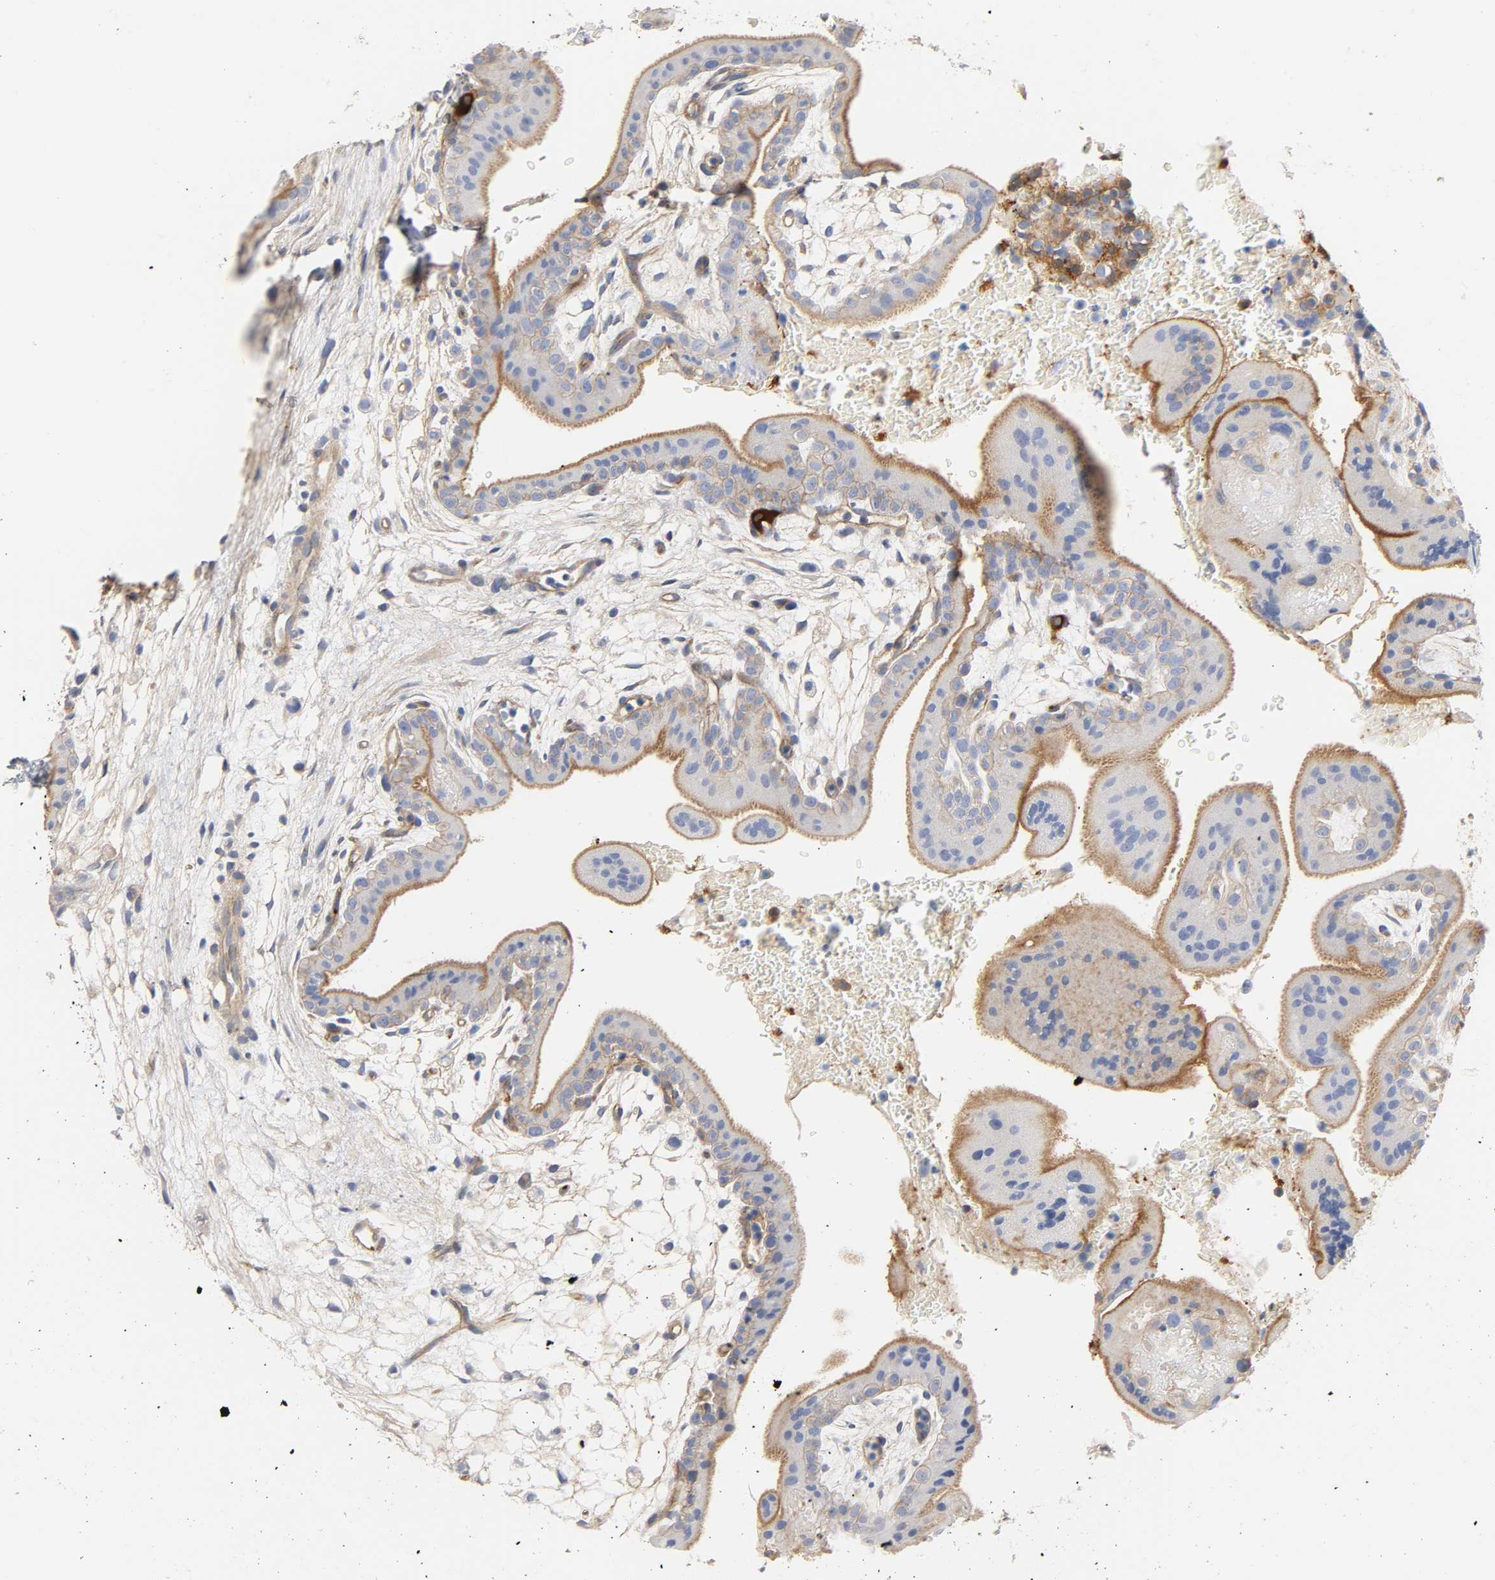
{"staining": {"intensity": "weak", "quantity": ">75%", "location": "cytoplasmic/membranous"}, "tissue": "placenta", "cell_type": "Trophoblastic cells", "image_type": "normal", "snomed": [{"axis": "morphology", "description": "Normal tissue, NOS"}, {"axis": "topography", "description": "Placenta"}], "caption": "Immunohistochemistry micrograph of unremarkable placenta: human placenta stained using immunohistochemistry (IHC) demonstrates low levels of weak protein expression localized specifically in the cytoplasmic/membranous of trophoblastic cells, appearing as a cytoplasmic/membranous brown color.", "gene": "SRC", "patient": {"sex": "female", "age": 35}}